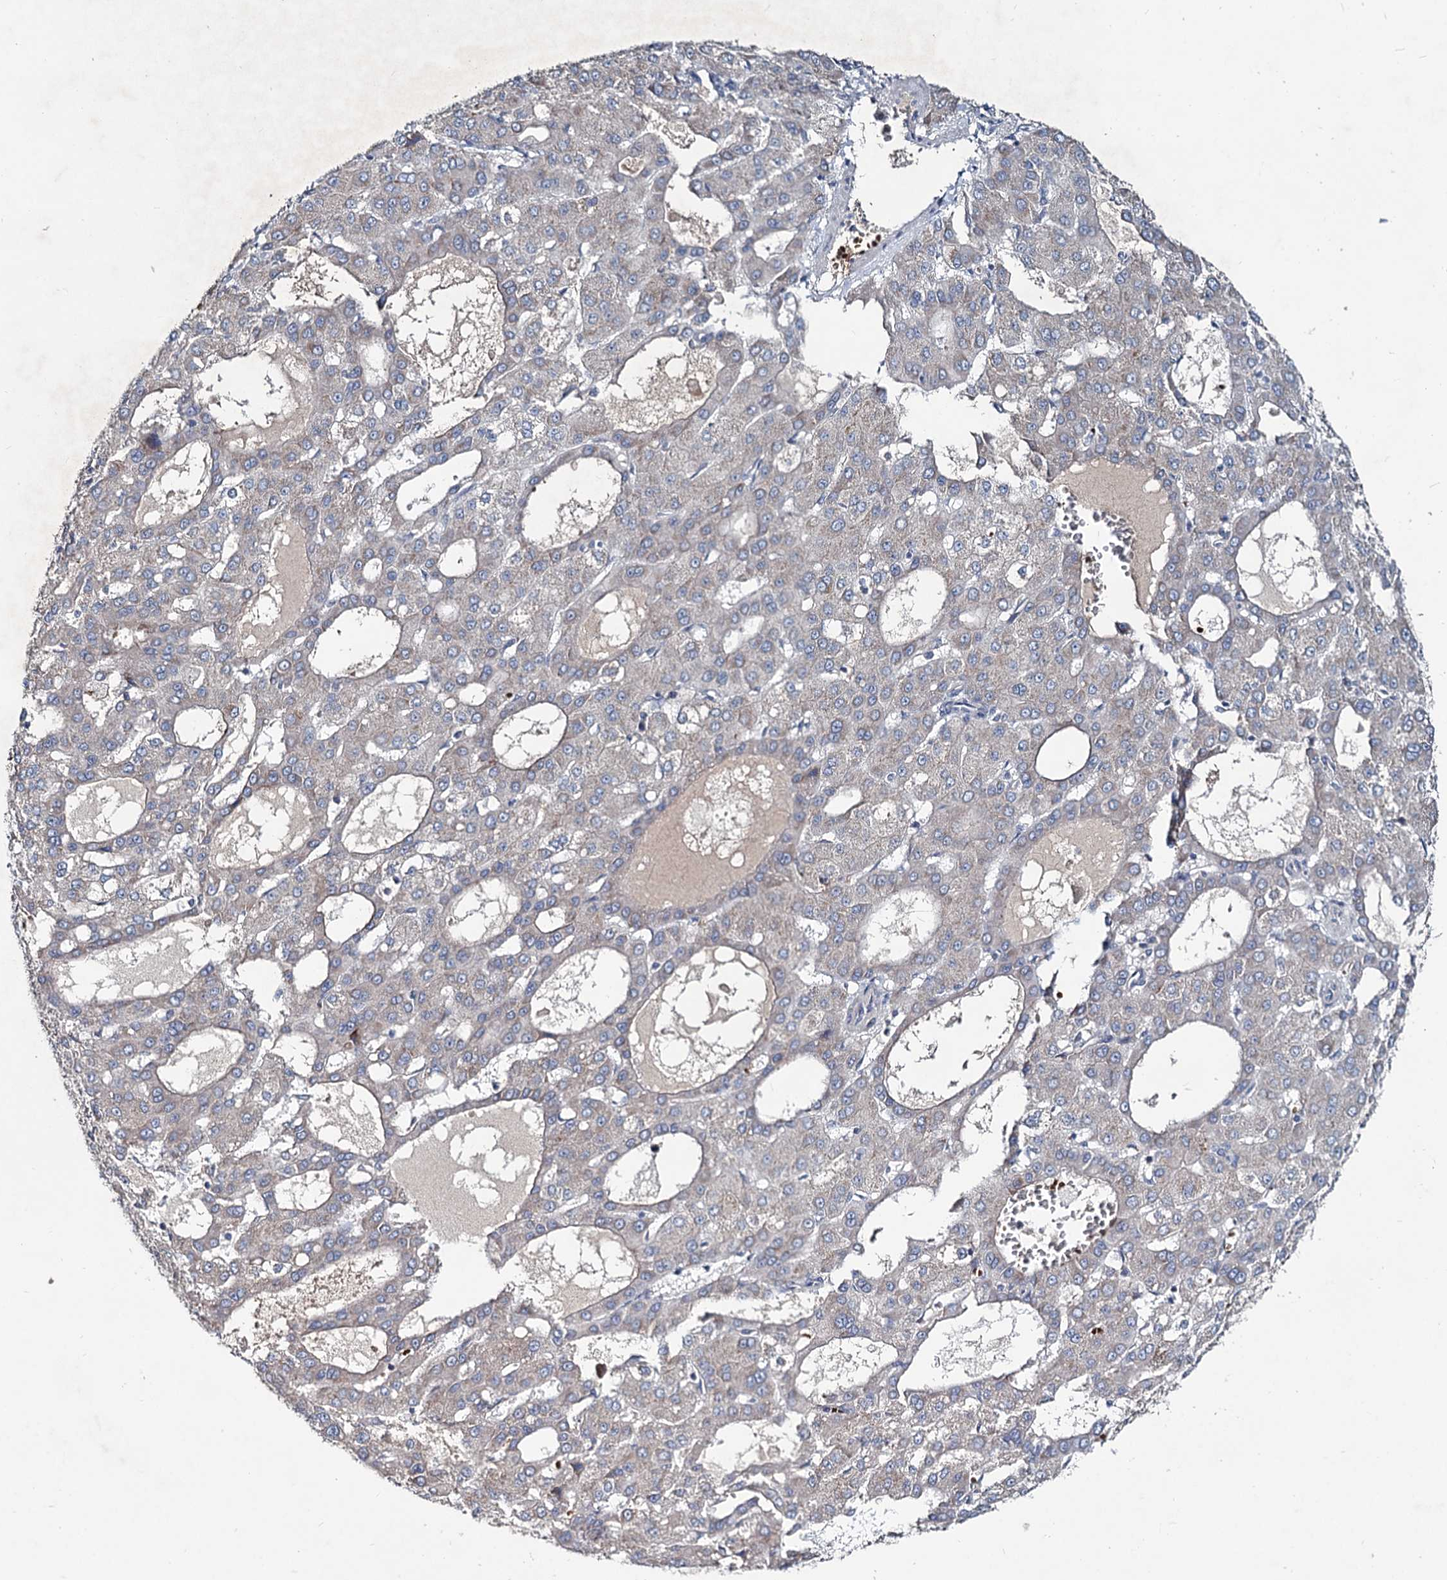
{"staining": {"intensity": "negative", "quantity": "none", "location": "none"}, "tissue": "liver cancer", "cell_type": "Tumor cells", "image_type": "cancer", "snomed": [{"axis": "morphology", "description": "Carcinoma, Hepatocellular, NOS"}, {"axis": "topography", "description": "Liver"}], "caption": "Tumor cells show no significant protein expression in liver hepatocellular carcinoma.", "gene": "RNF6", "patient": {"sex": "male", "age": 47}}